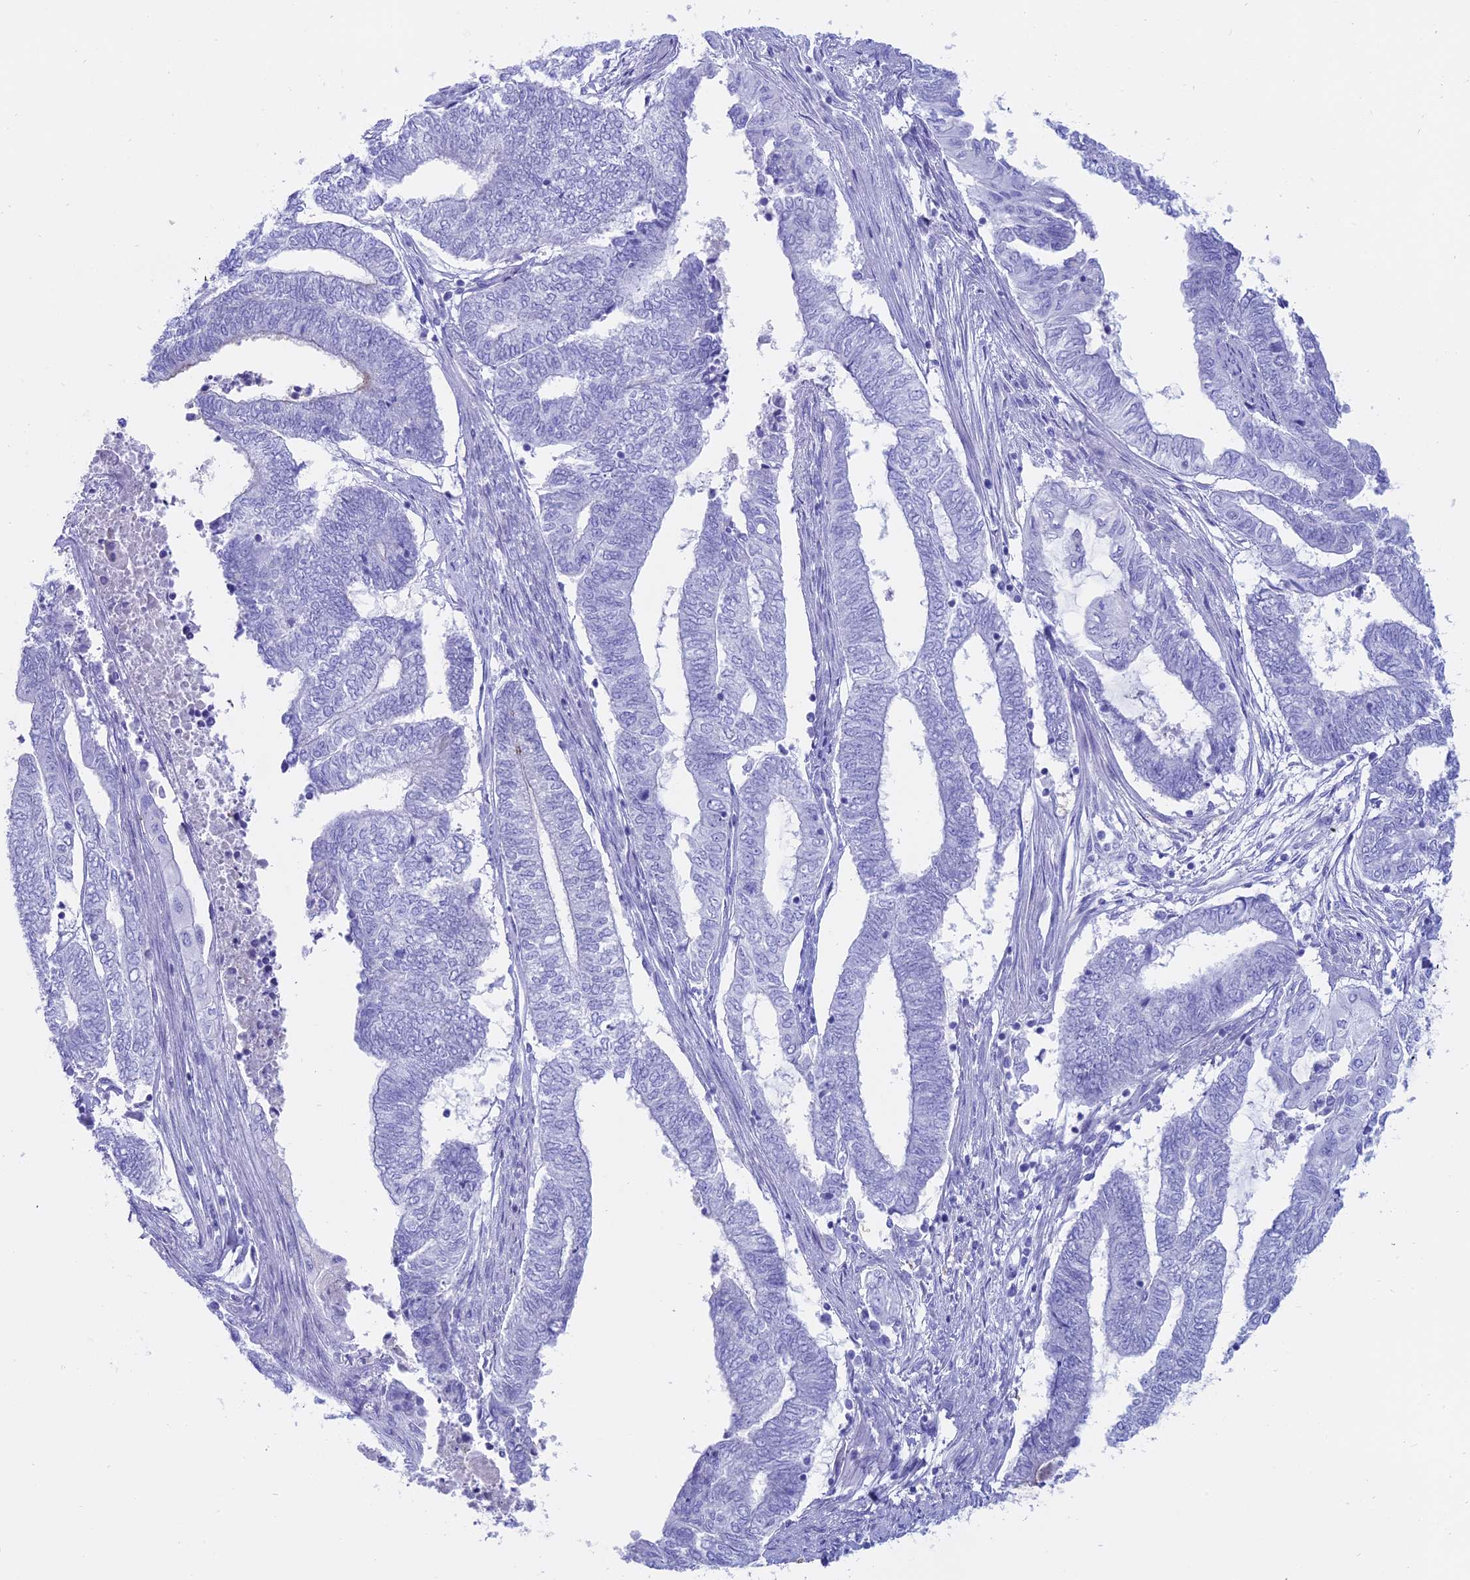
{"staining": {"intensity": "negative", "quantity": "none", "location": "none"}, "tissue": "endometrial cancer", "cell_type": "Tumor cells", "image_type": "cancer", "snomed": [{"axis": "morphology", "description": "Adenocarcinoma, NOS"}, {"axis": "topography", "description": "Uterus"}, {"axis": "topography", "description": "Endometrium"}], "caption": "Tumor cells show no significant protein positivity in endometrial adenocarcinoma.", "gene": "OR2AE1", "patient": {"sex": "female", "age": 70}}